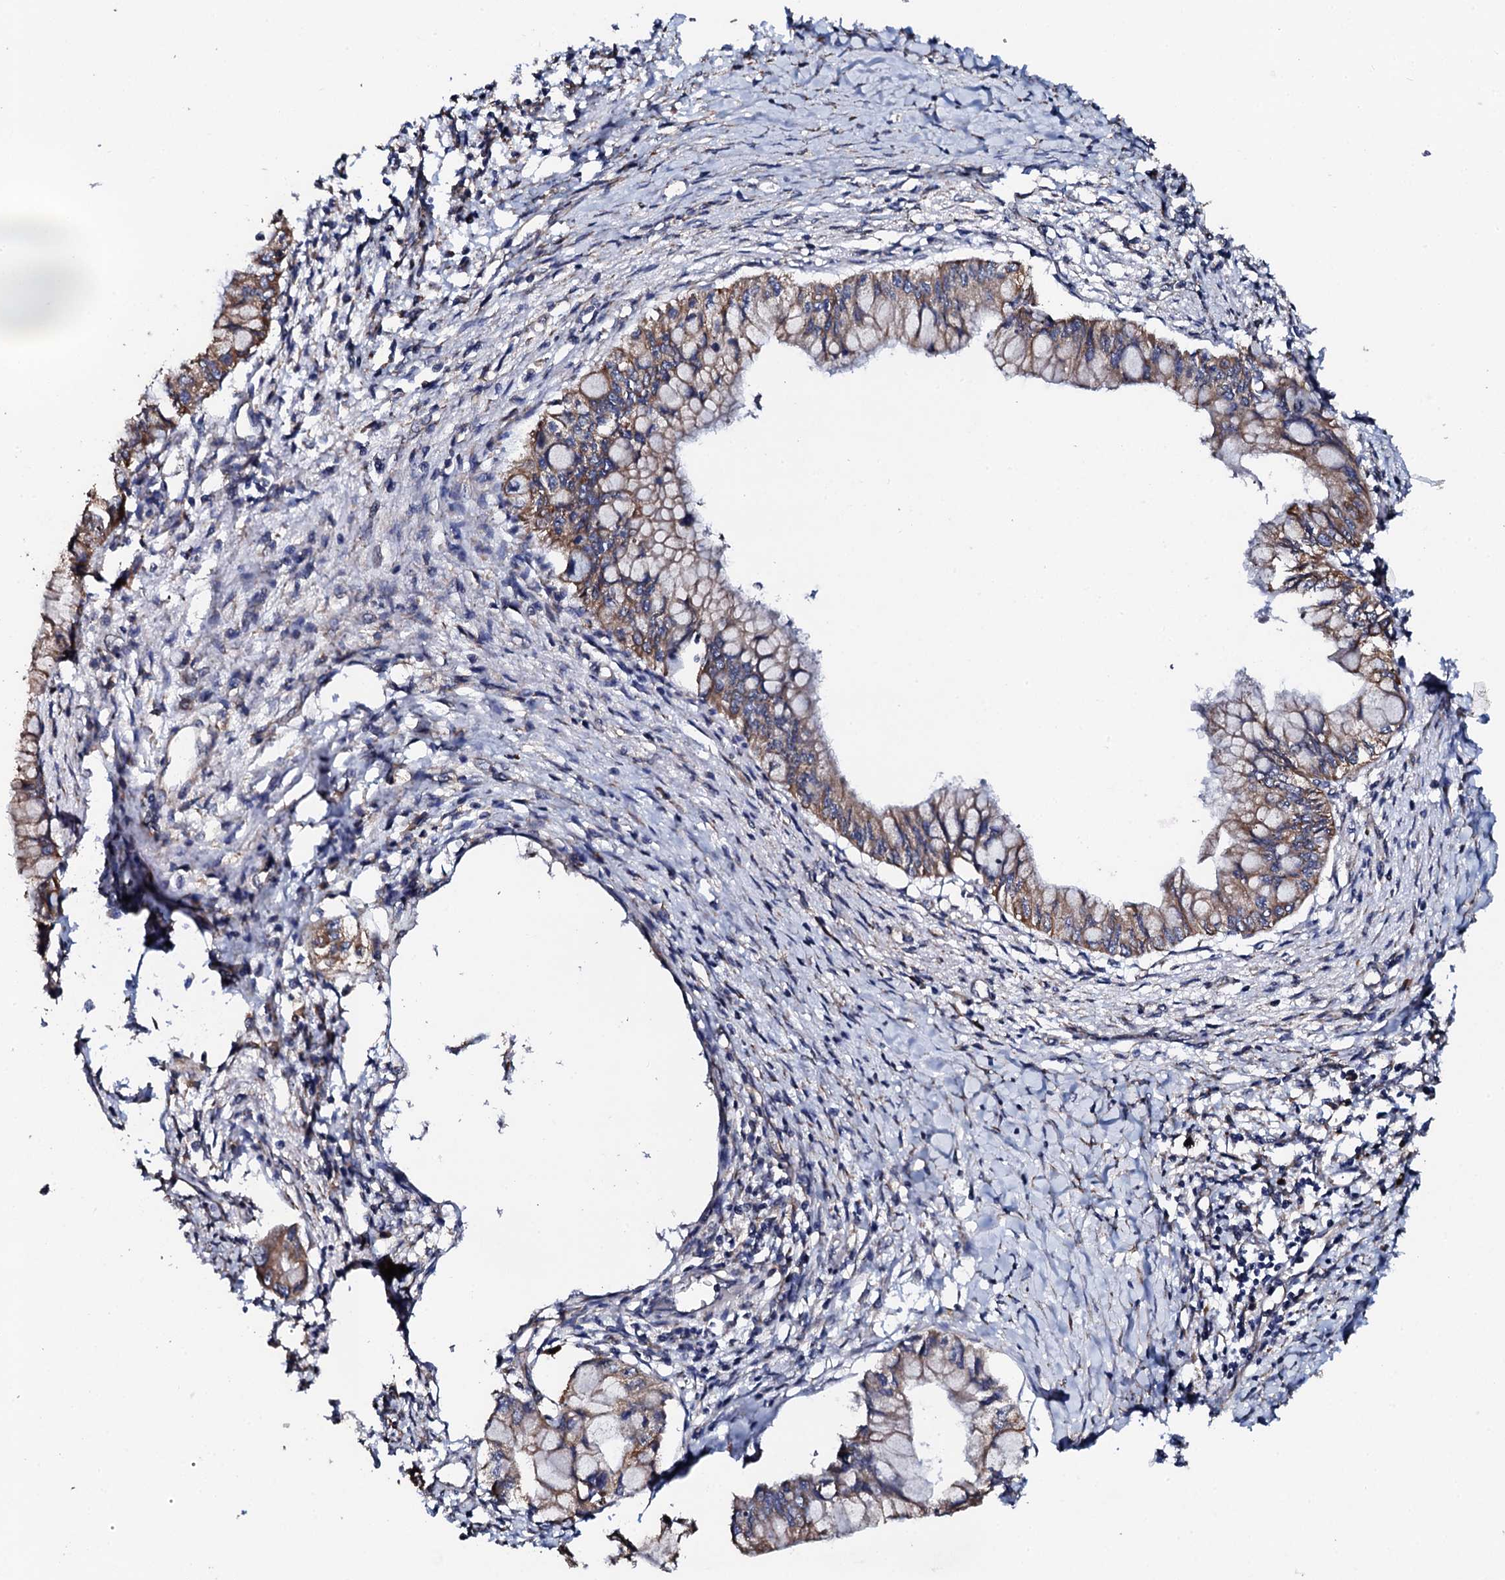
{"staining": {"intensity": "moderate", "quantity": ">75%", "location": "cytoplasmic/membranous"}, "tissue": "pancreatic cancer", "cell_type": "Tumor cells", "image_type": "cancer", "snomed": [{"axis": "morphology", "description": "Adenocarcinoma, NOS"}, {"axis": "topography", "description": "Pancreas"}], "caption": "Immunohistochemistry of human pancreatic cancer (adenocarcinoma) exhibits medium levels of moderate cytoplasmic/membranous expression in approximately >75% of tumor cells. The protein of interest is shown in brown color, while the nuclei are stained blue.", "gene": "CKAP5", "patient": {"sex": "male", "age": 48}}